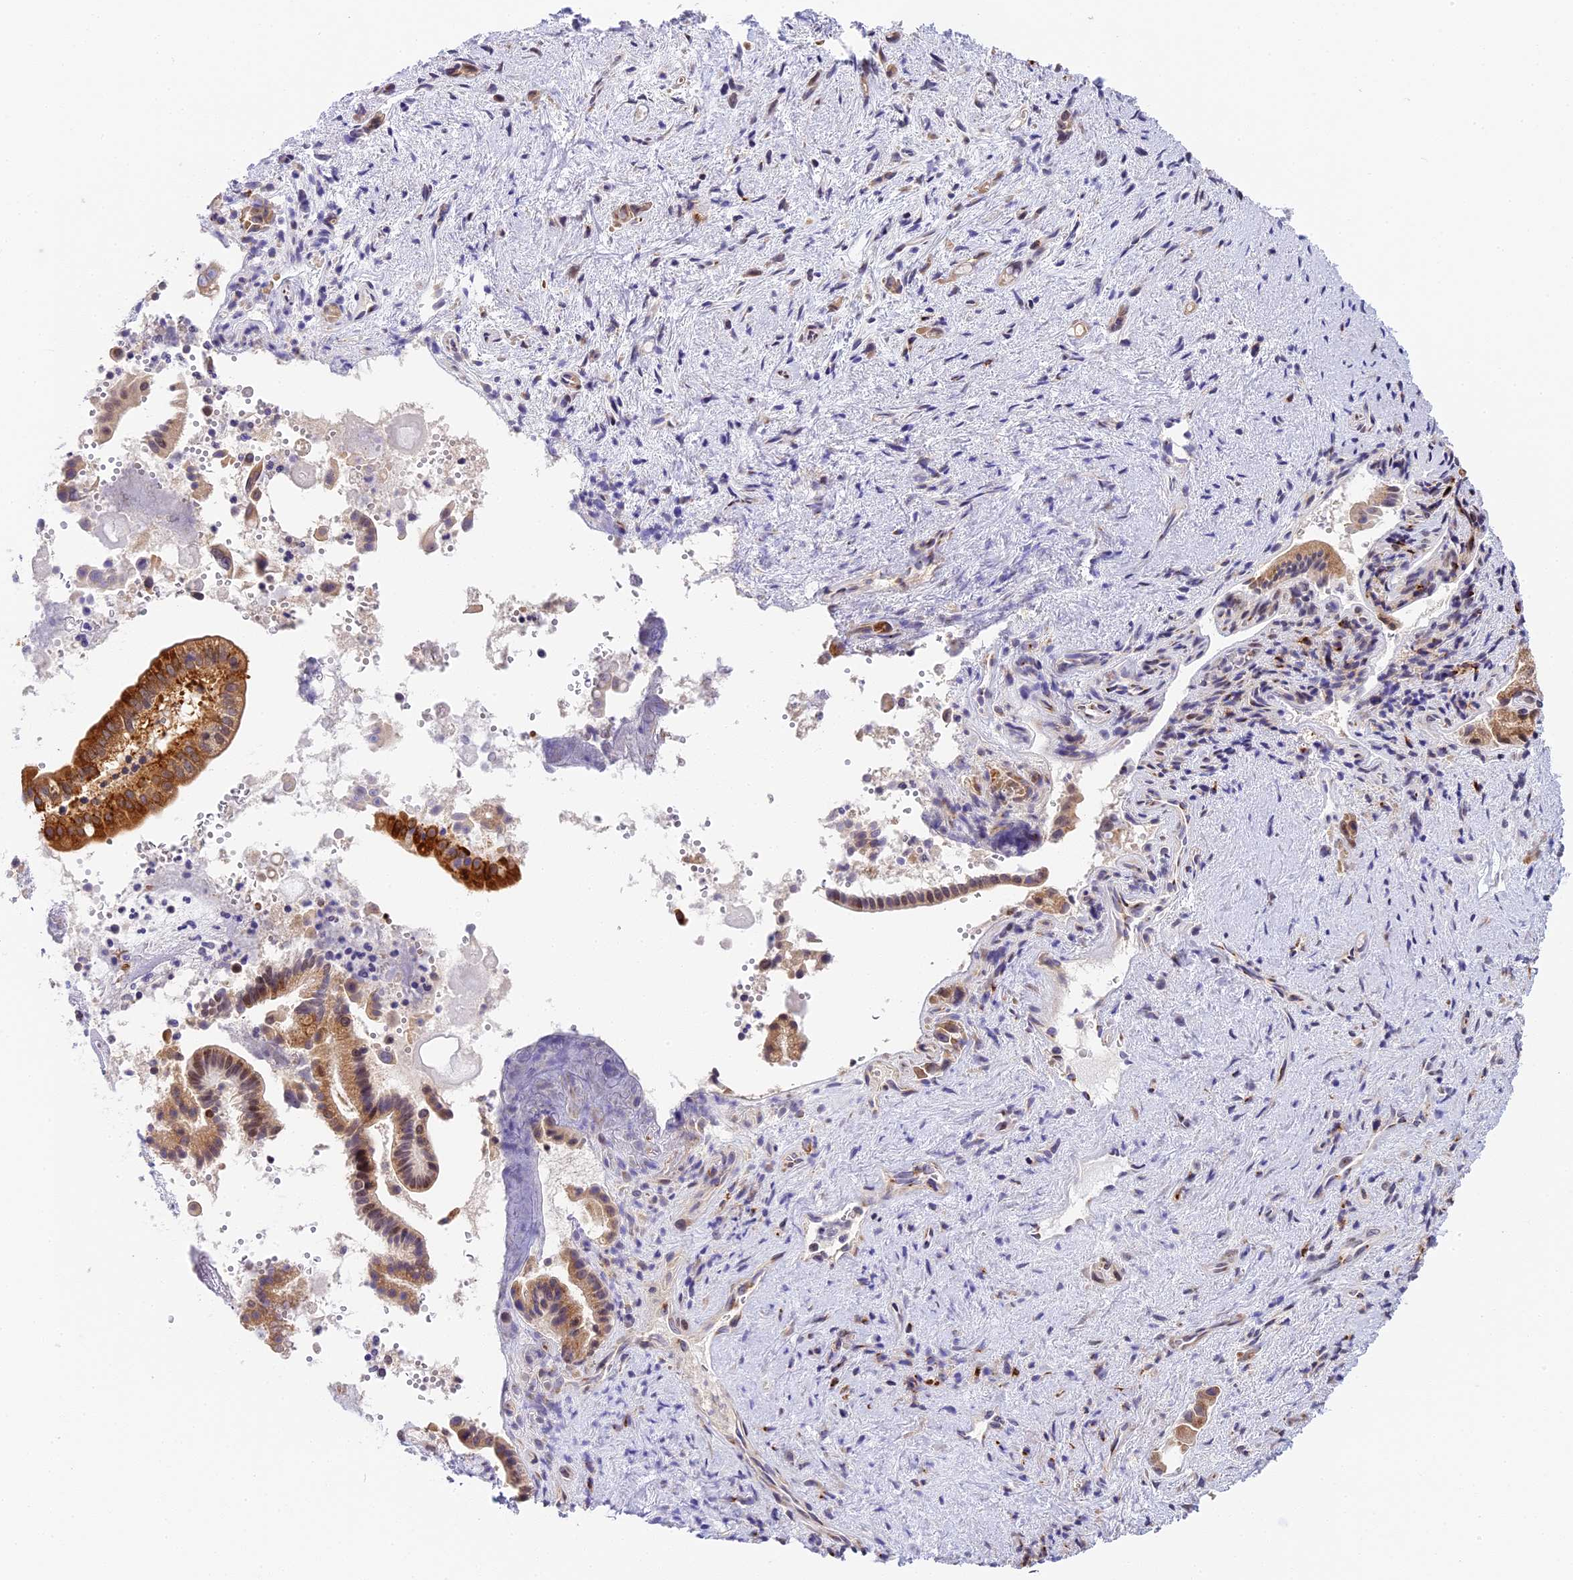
{"staining": {"intensity": "moderate", "quantity": ">75%", "location": "cytoplasmic/membranous,nuclear"}, "tissue": "pancreatic cancer", "cell_type": "Tumor cells", "image_type": "cancer", "snomed": [{"axis": "morphology", "description": "Adenocarcinoma, NOS"}, {"axis": "topography", "description": "Pancreas"}], "caption": "Protein expression analysis of human pancreatic adenocarcinoma reveals moderate cytoplasmic/membranous and nuclear positivity in about >75% of tumor cells. (Stains: DAB in brown, nuclei in blue, Microscopy: brightfield microscopy at high magnification).", "gene": "HEATR5B", "patient": {"sex": "female", "age": 77}}